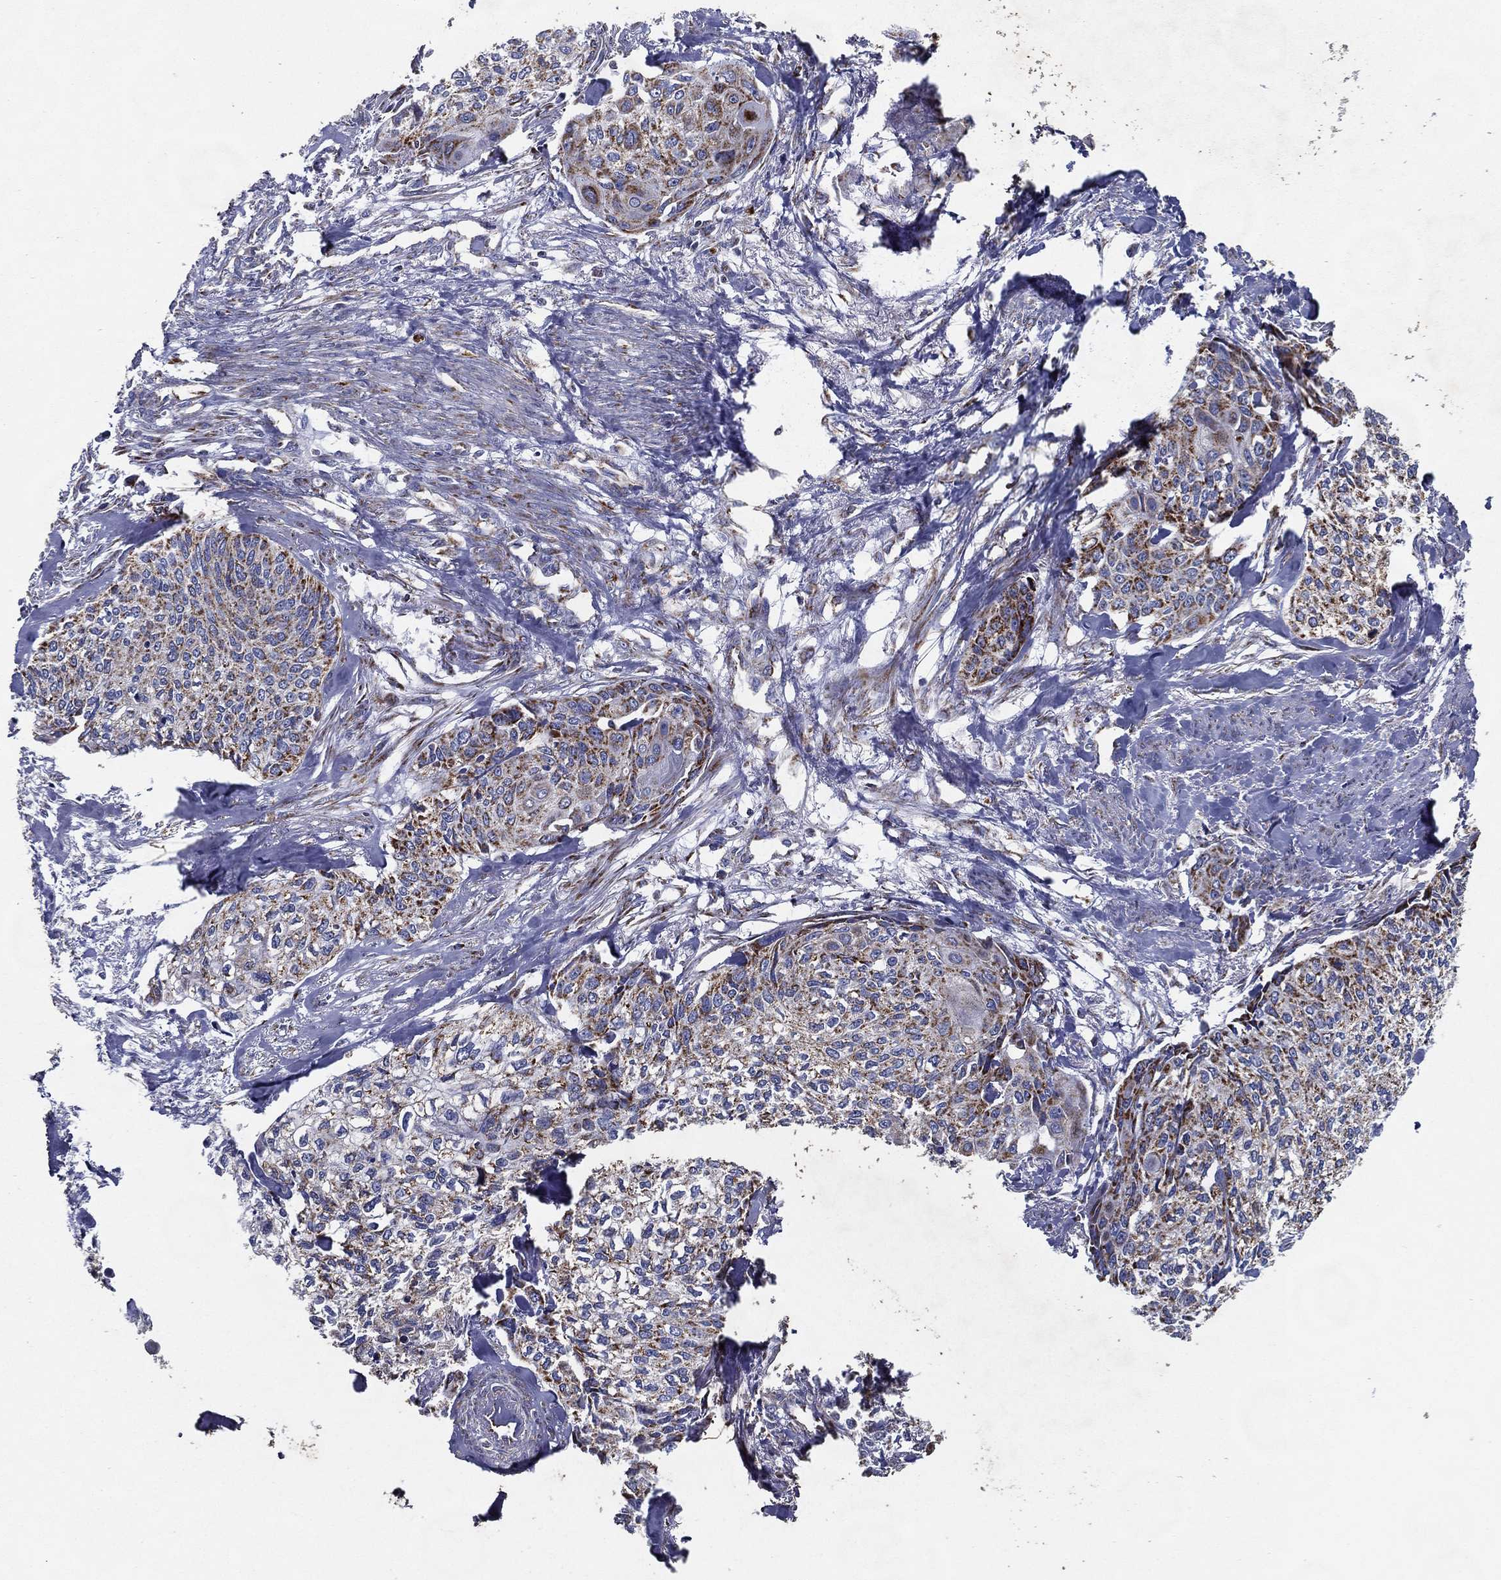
{"staining": {"intensity": "strong", "quantity": "25%-75%", "location": "cytoplasmic/membranous"}, "tissue": "cervical cancer", "cell_type": "Tumor cells", "image_type": "cancer", "snomed": [{"axis": "morphology", "description": "Squamous cell carcinoma, NOS"}, {"axis": "topography", "description": "Cervix"}], "caption": "This is a photomicrograph of immunohistochemistry staining of cervical cancer, which shows strong positivity in the cytoplasmic/membranous of tumor cells.", "gene": "SFXN1", "patient": {"sex": "female", "age": 58}}